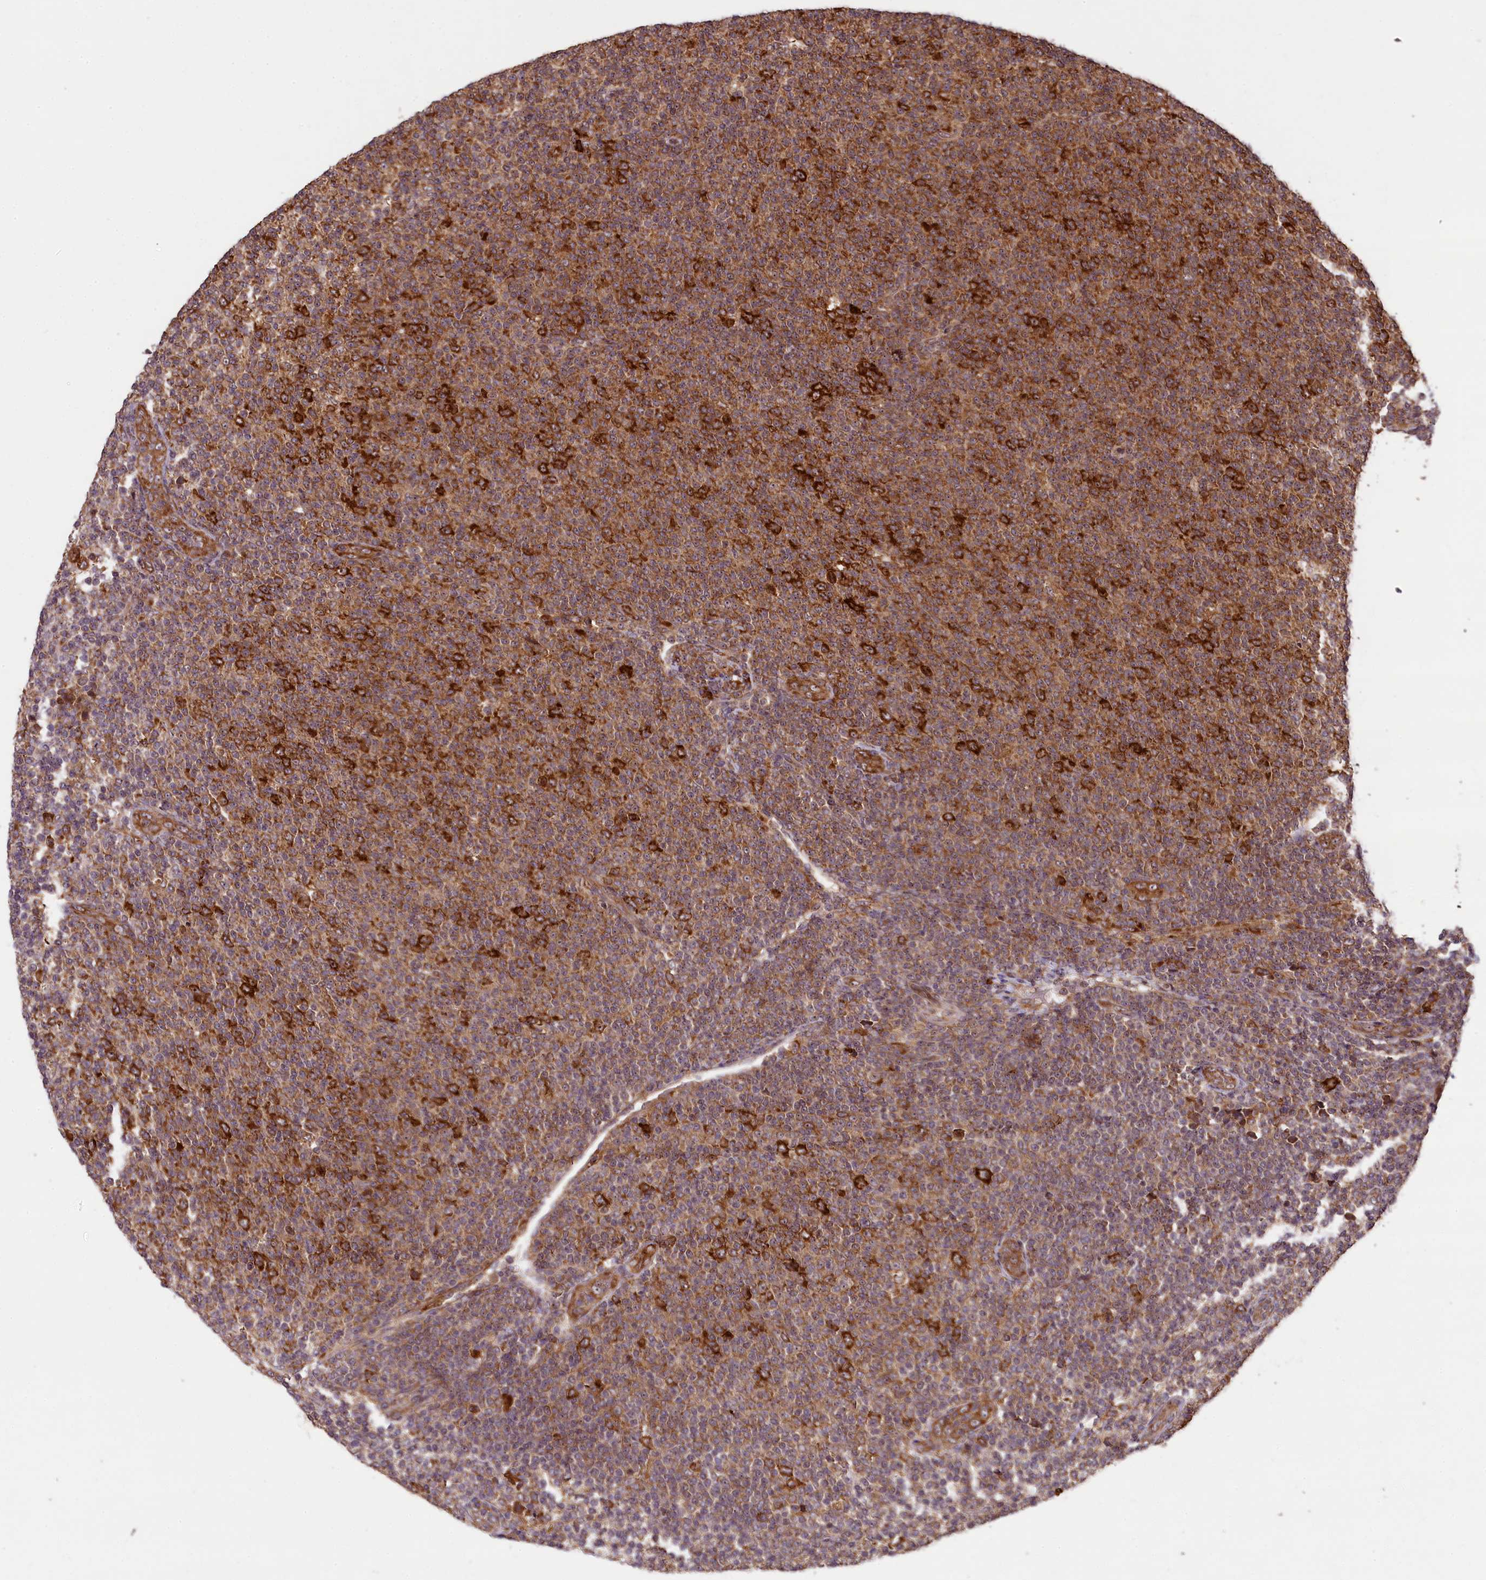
{"staining": {"intensity": "moderate", "quantity": ">75%", "location": "cytoplasmic/membranous"}, "tissue": "lymphoma", "cell_type": "Tumor cells", "image_type": "cancer", "snomed": [{"axis": "morphology", "description": "Malignant lymphoma, non-Hodgkin's type, Low grade"}, {"axis": "topography", "description": "Lymph node"}], "caption": "IHC histopathology image of human malignant lymphoma, non-Hodgkin's type (low-grade) stained for a protein (brown), which demonstrates medium levels of moderate cytoplasmic/membranous positivity in about >75% of tumor cells.", "gene": "LARP4", "patient": {"sex": "male", "age": 66}}